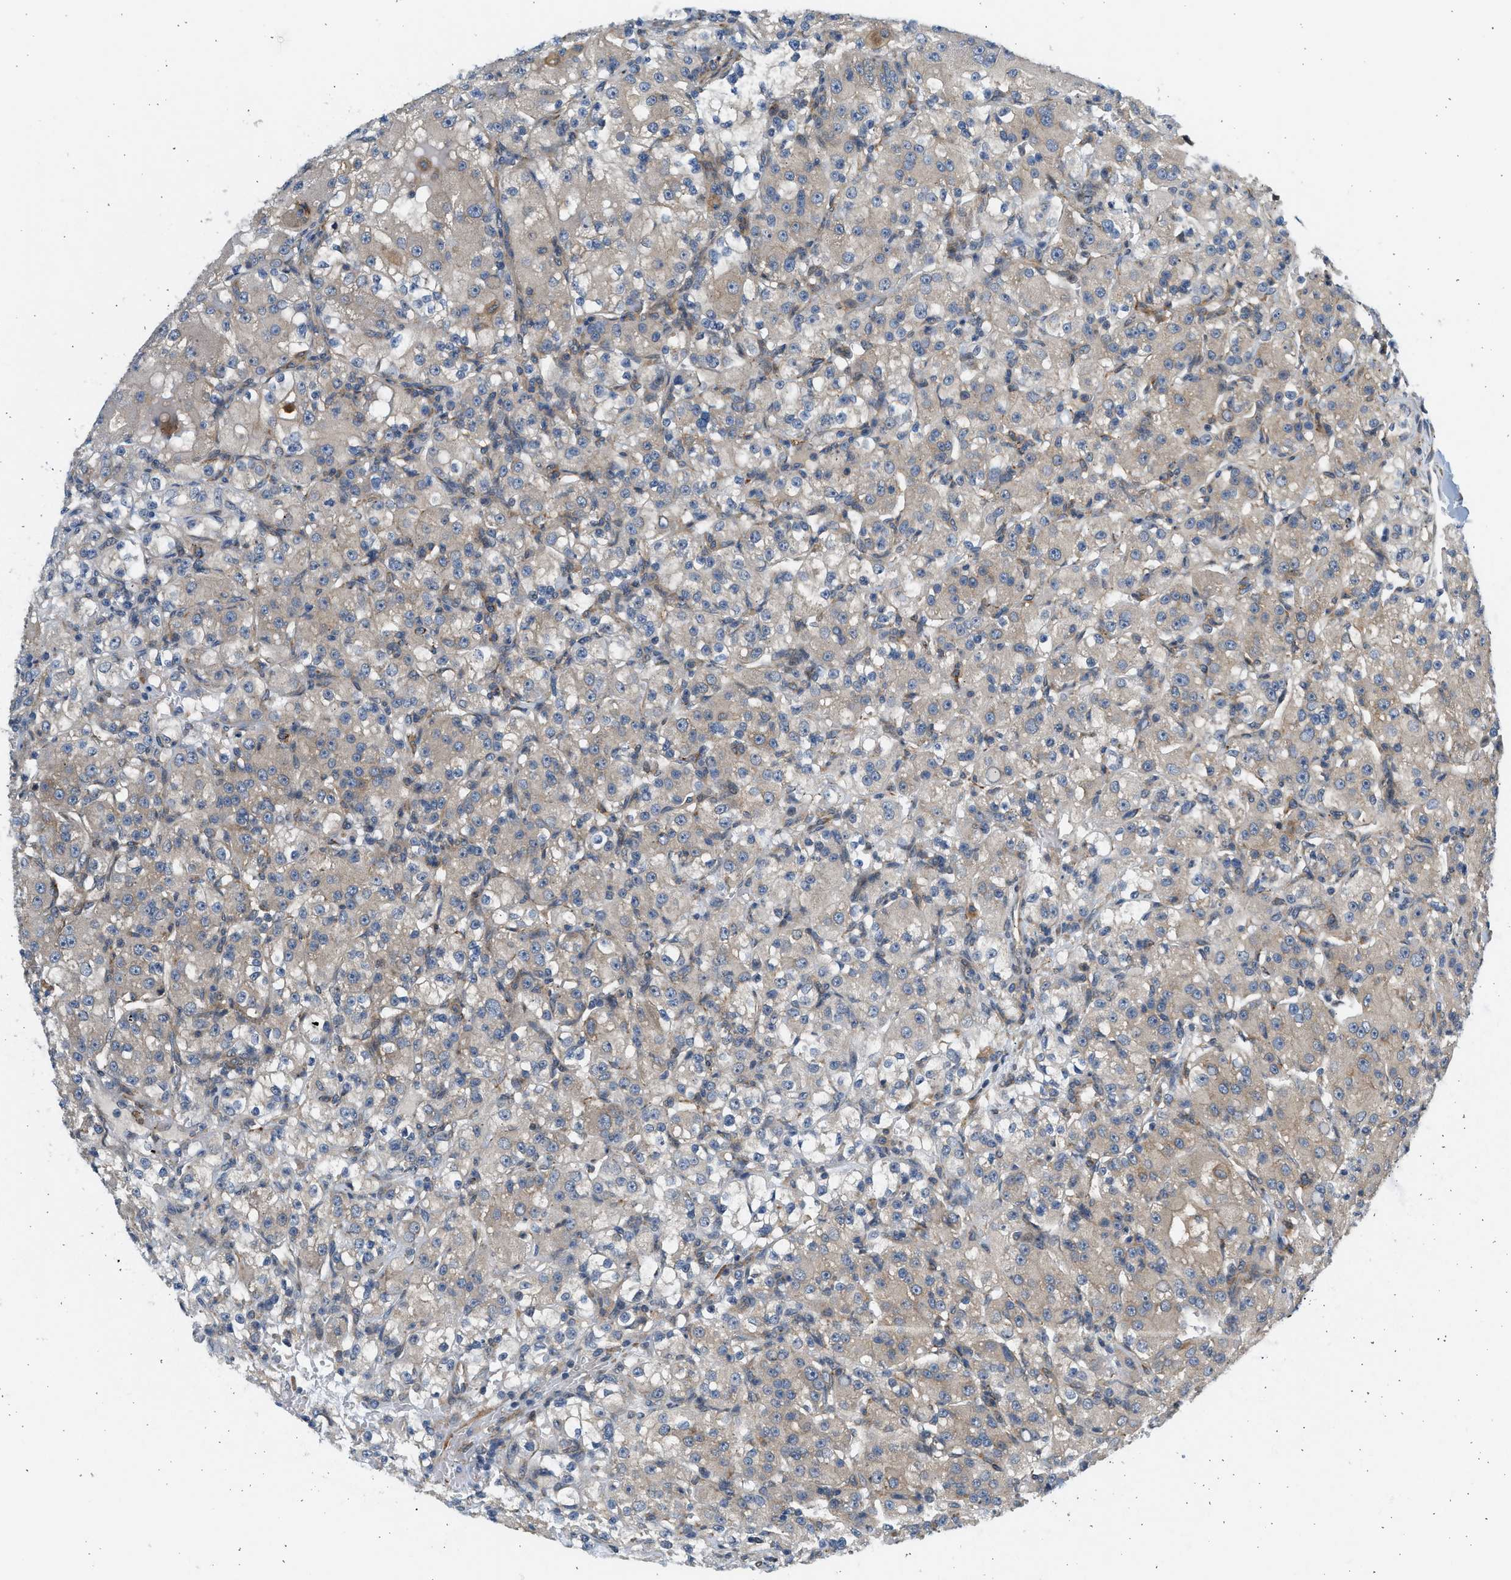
{"staining": {"intensity": "weak", "quantity": "25%-75%", "location": "cytoplasmic/membranous"}, "tissue": "renal cancer", "cell_type": "Tumor cells", "image_type": "cancer", "snomed": [{"axis": "morphology", "description": "Normal tissue, NOS"}, {"axis": "morphology", "description": "Adenocarcinoma, NOS"}, {"axis": "topography", "description": "Kidney"}], "caption": "Renal adenocarcinoma stained for a protein exhibits weak cytoplasmic/membranous positivity in tumor cells.", "gene": "KDELR2", "patient": {"sex": "male", "age": 61}}